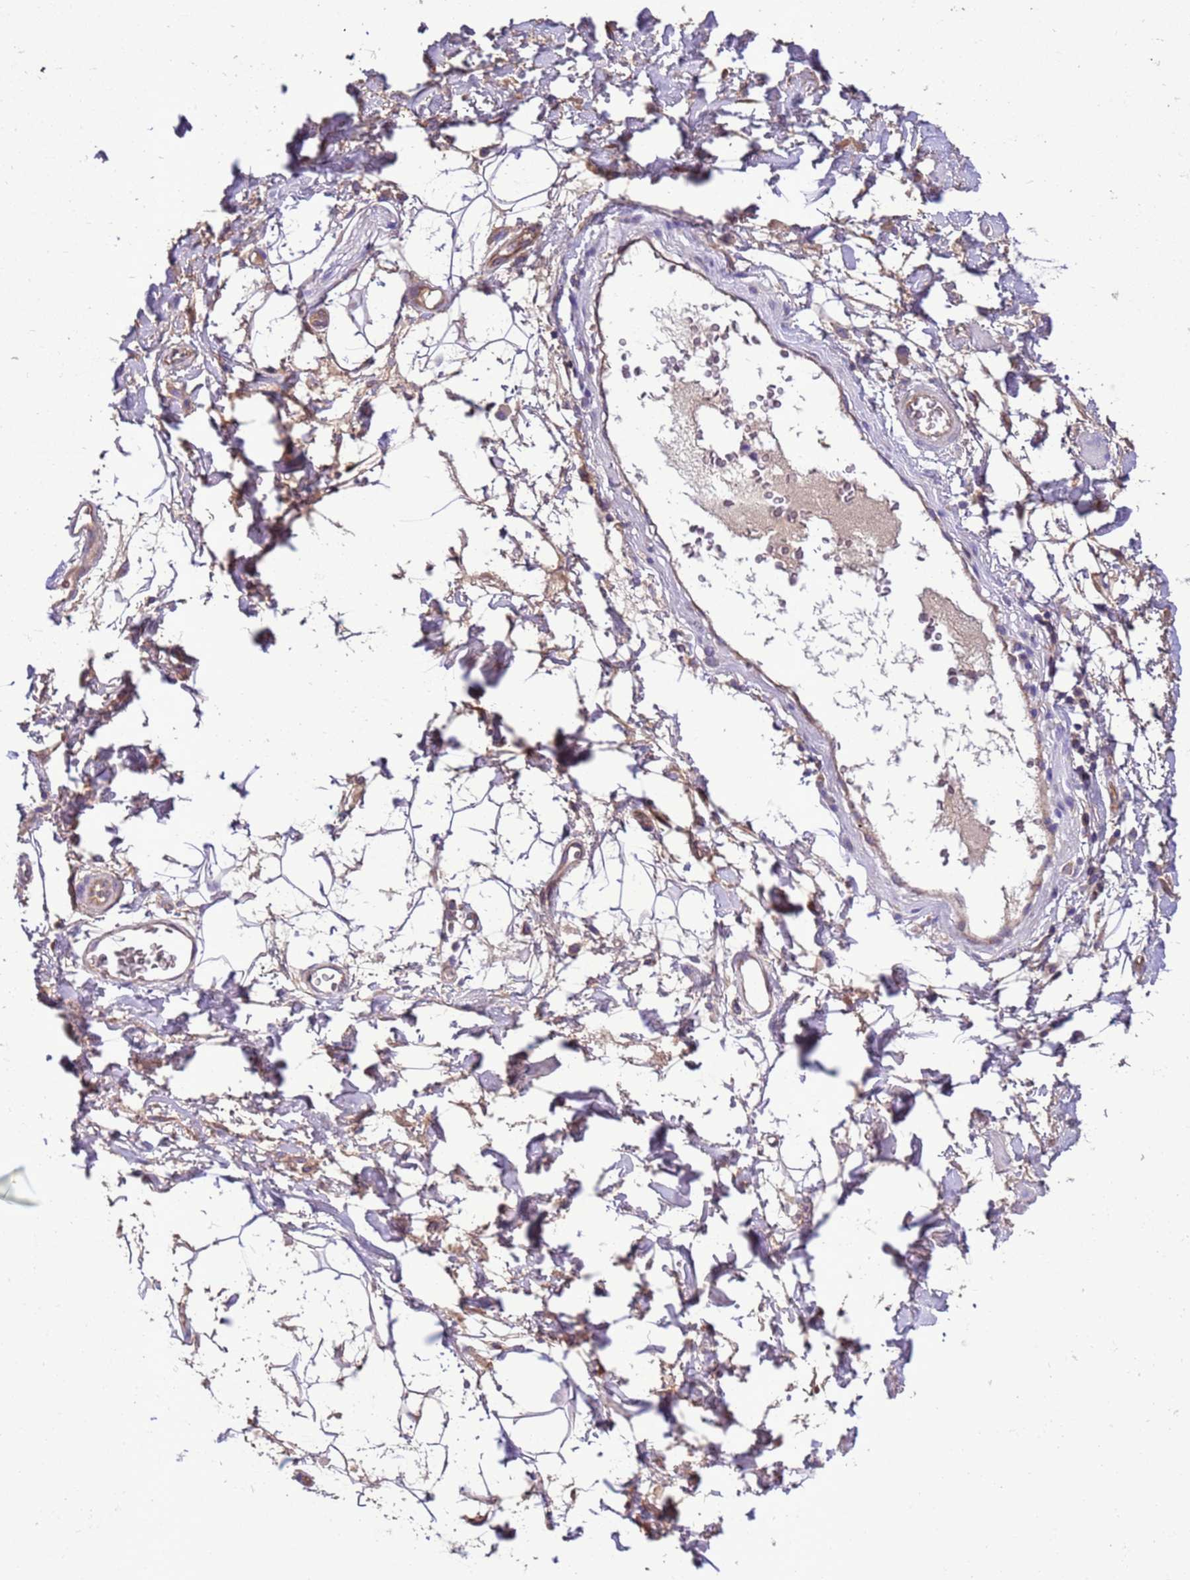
{"staining": {"intensity": "negative", "quantity": "none", "location": "none"}, "tissue": "adipose tissue", "cell_type": "Adipocytes", "image_type": "normal", "snomed": [{"axis": "morphology", "description": "Normal tissue, NOS"}, {"axis": "morphology", "description": "Adenocarcinoma, NOS"}, {"axis": "topography", "description": "Rectum"}, {"axis": "topography", "description": "Vagina"}, {"axis": "topography", "description": "Peripheral nerve tissue"}], "caption": "Immunohistochemistry micrograph of benign adipose tissue stained for a protein (brown), which displays no positivity in adipocytes. (DAB (3,3'-diaminobenzidine) immunohistochemistry with hematoxylin counter stain).", "gene": "RABEP2", "patient": {"sex": "female", "age": 71}}